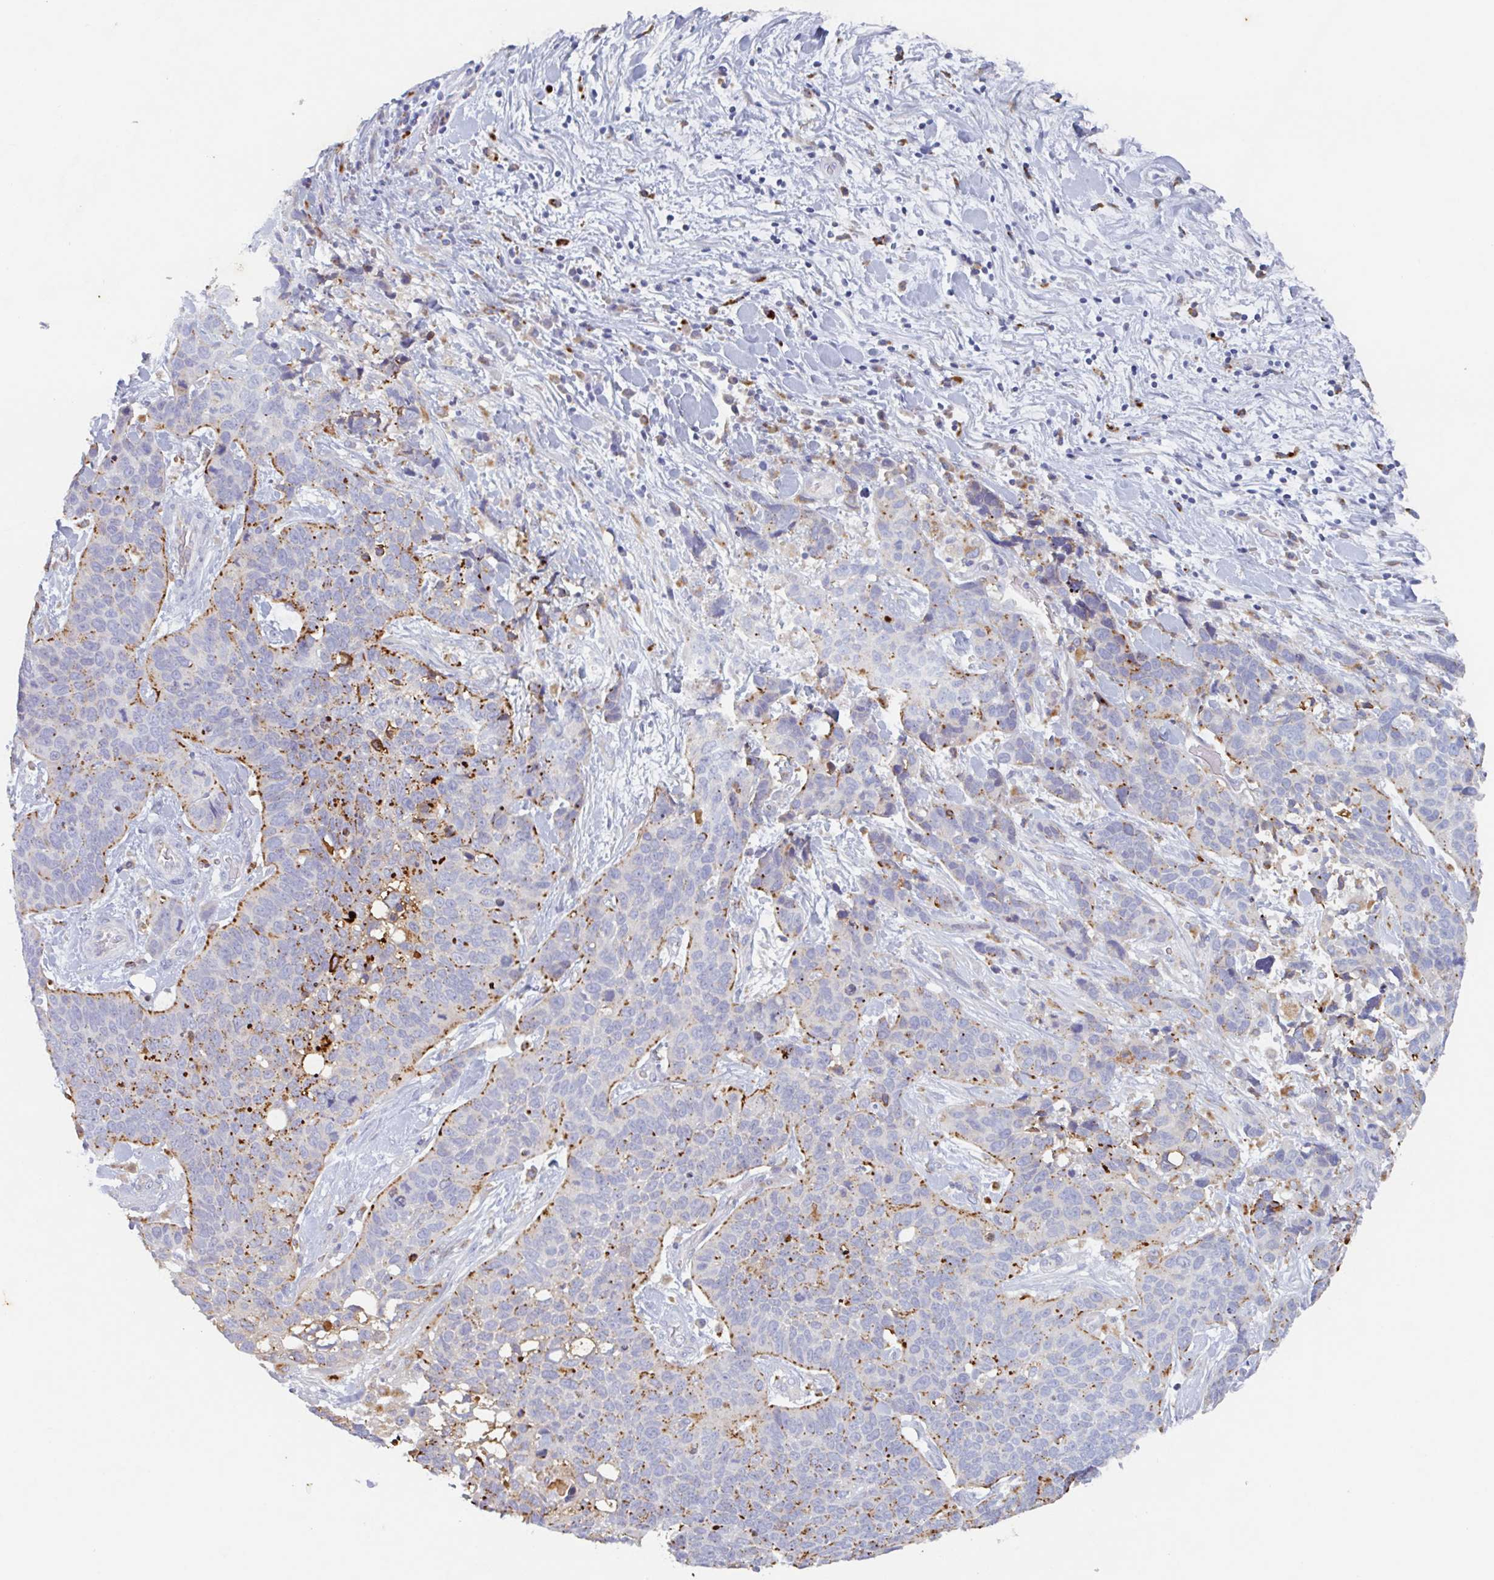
{"staining": {"intensity": "moderate", "quantity": "25%-75%", "location": "cytoplasmic/membranous"}, "tissue": "lung cancer", "cell_type": "Tumor cells", "image_type": "cancer", "snomed": [{"axis": "morphology", "description": "Squamous cell carcinoma, NOS"}, {"axis": "topography", "description": "Lung"}], "caption": "A histopathology image showing moderate cytoplasmic/membranous staining in approximately 25%-75% of tumor cells in lung squamous cell carcinoma, as visualized by brown immunohistochemical staining.", "gene": "MANBA", "patient": {"sex": "male", "age": 62}}